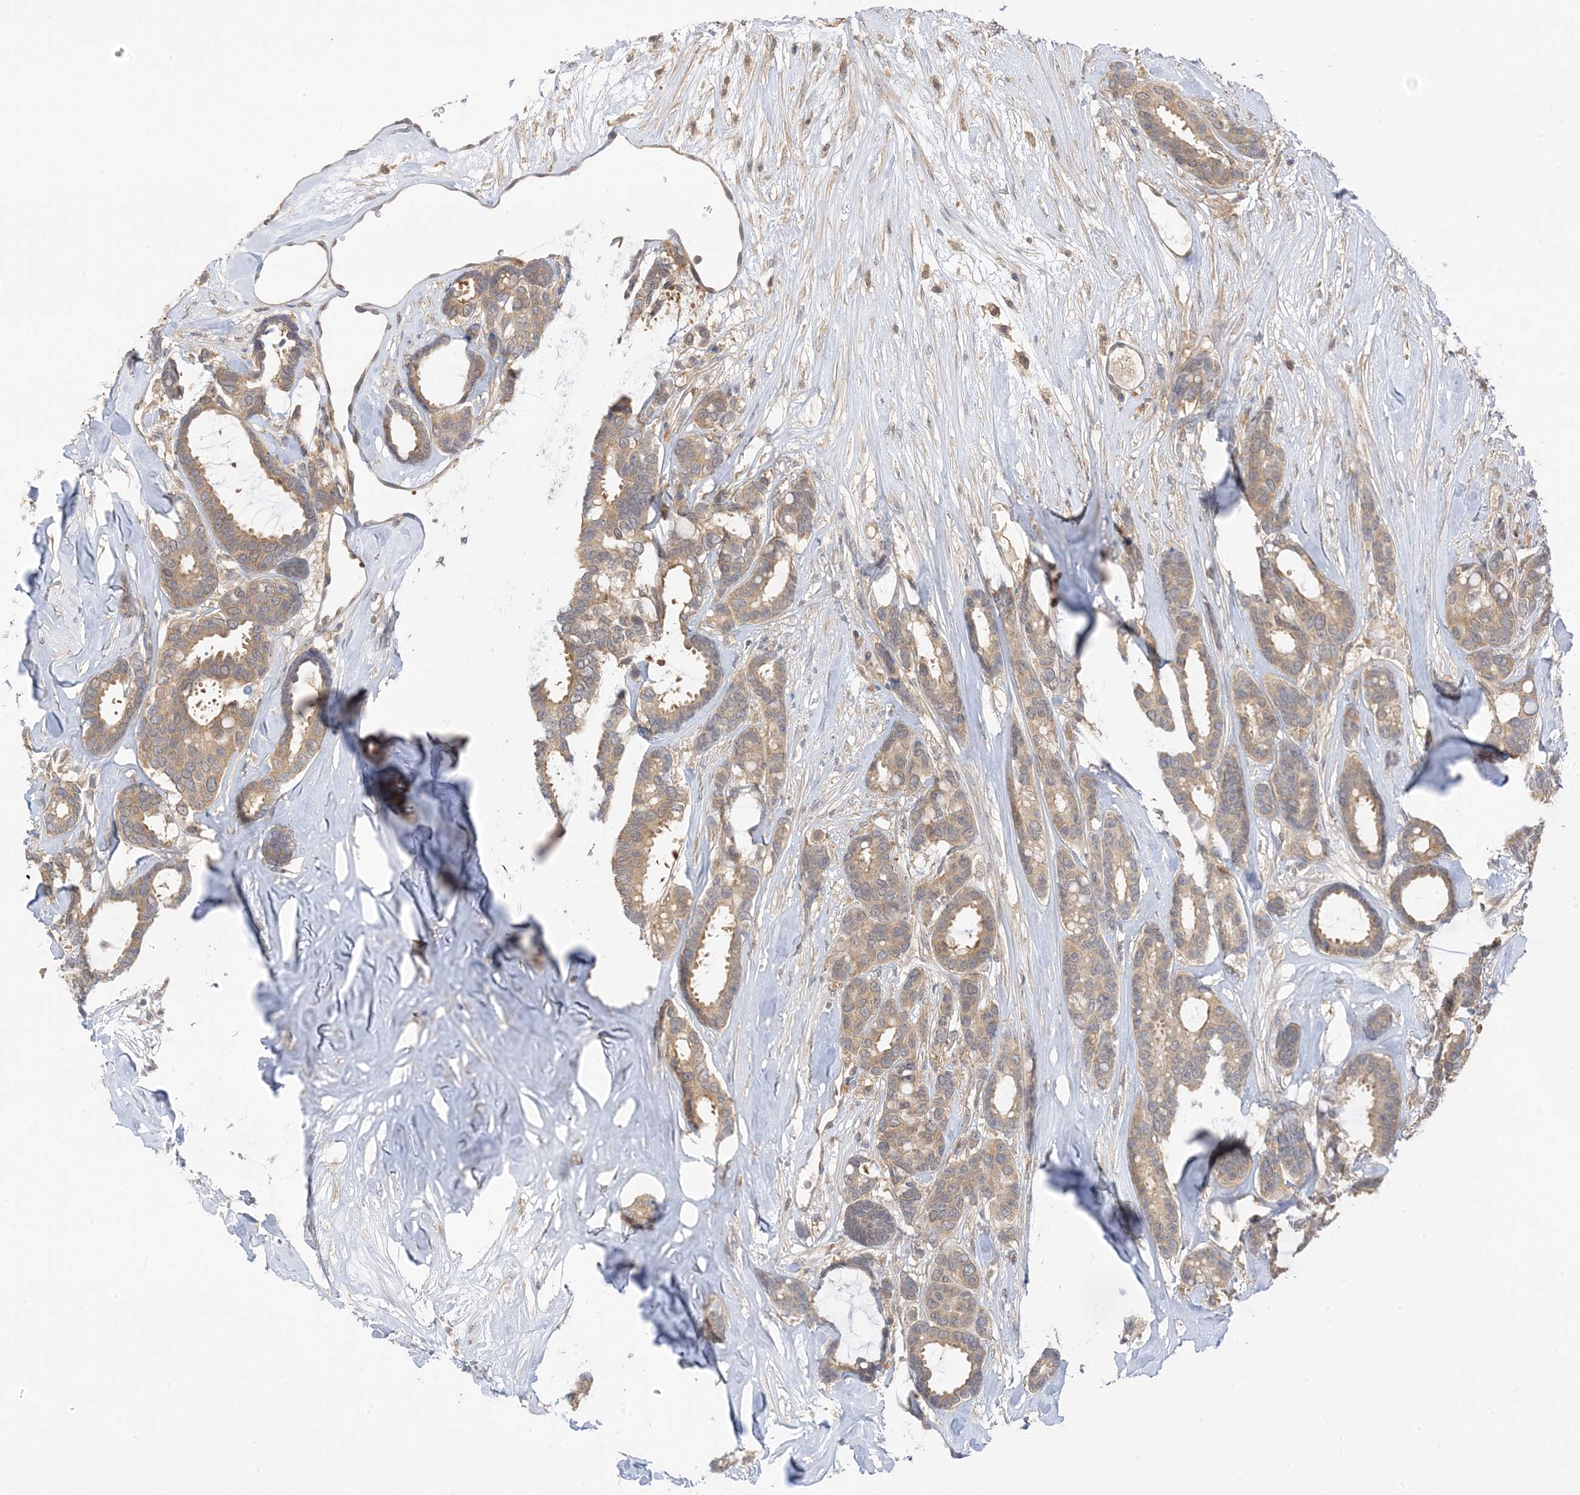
{"staining": {"intensity": "moderate", "quantity": ">75%", "location": "cytoplasmic/membranous"}, "tissue": "breast cancer", "cell_type": "Tumor cells", "image_type": "cancer", "snomed": [{"axis": "morphology", "description": "Duct carcinoma"}, {"axis": "topography", "description": "Breast"}], "caption": "An image of human breast cancer stained for a protein reveals moderate cytoplasmic/membranous brown staining in tumor cells.", "gene": "WDR26", "patient": {"sex": "female", "age": 87}}